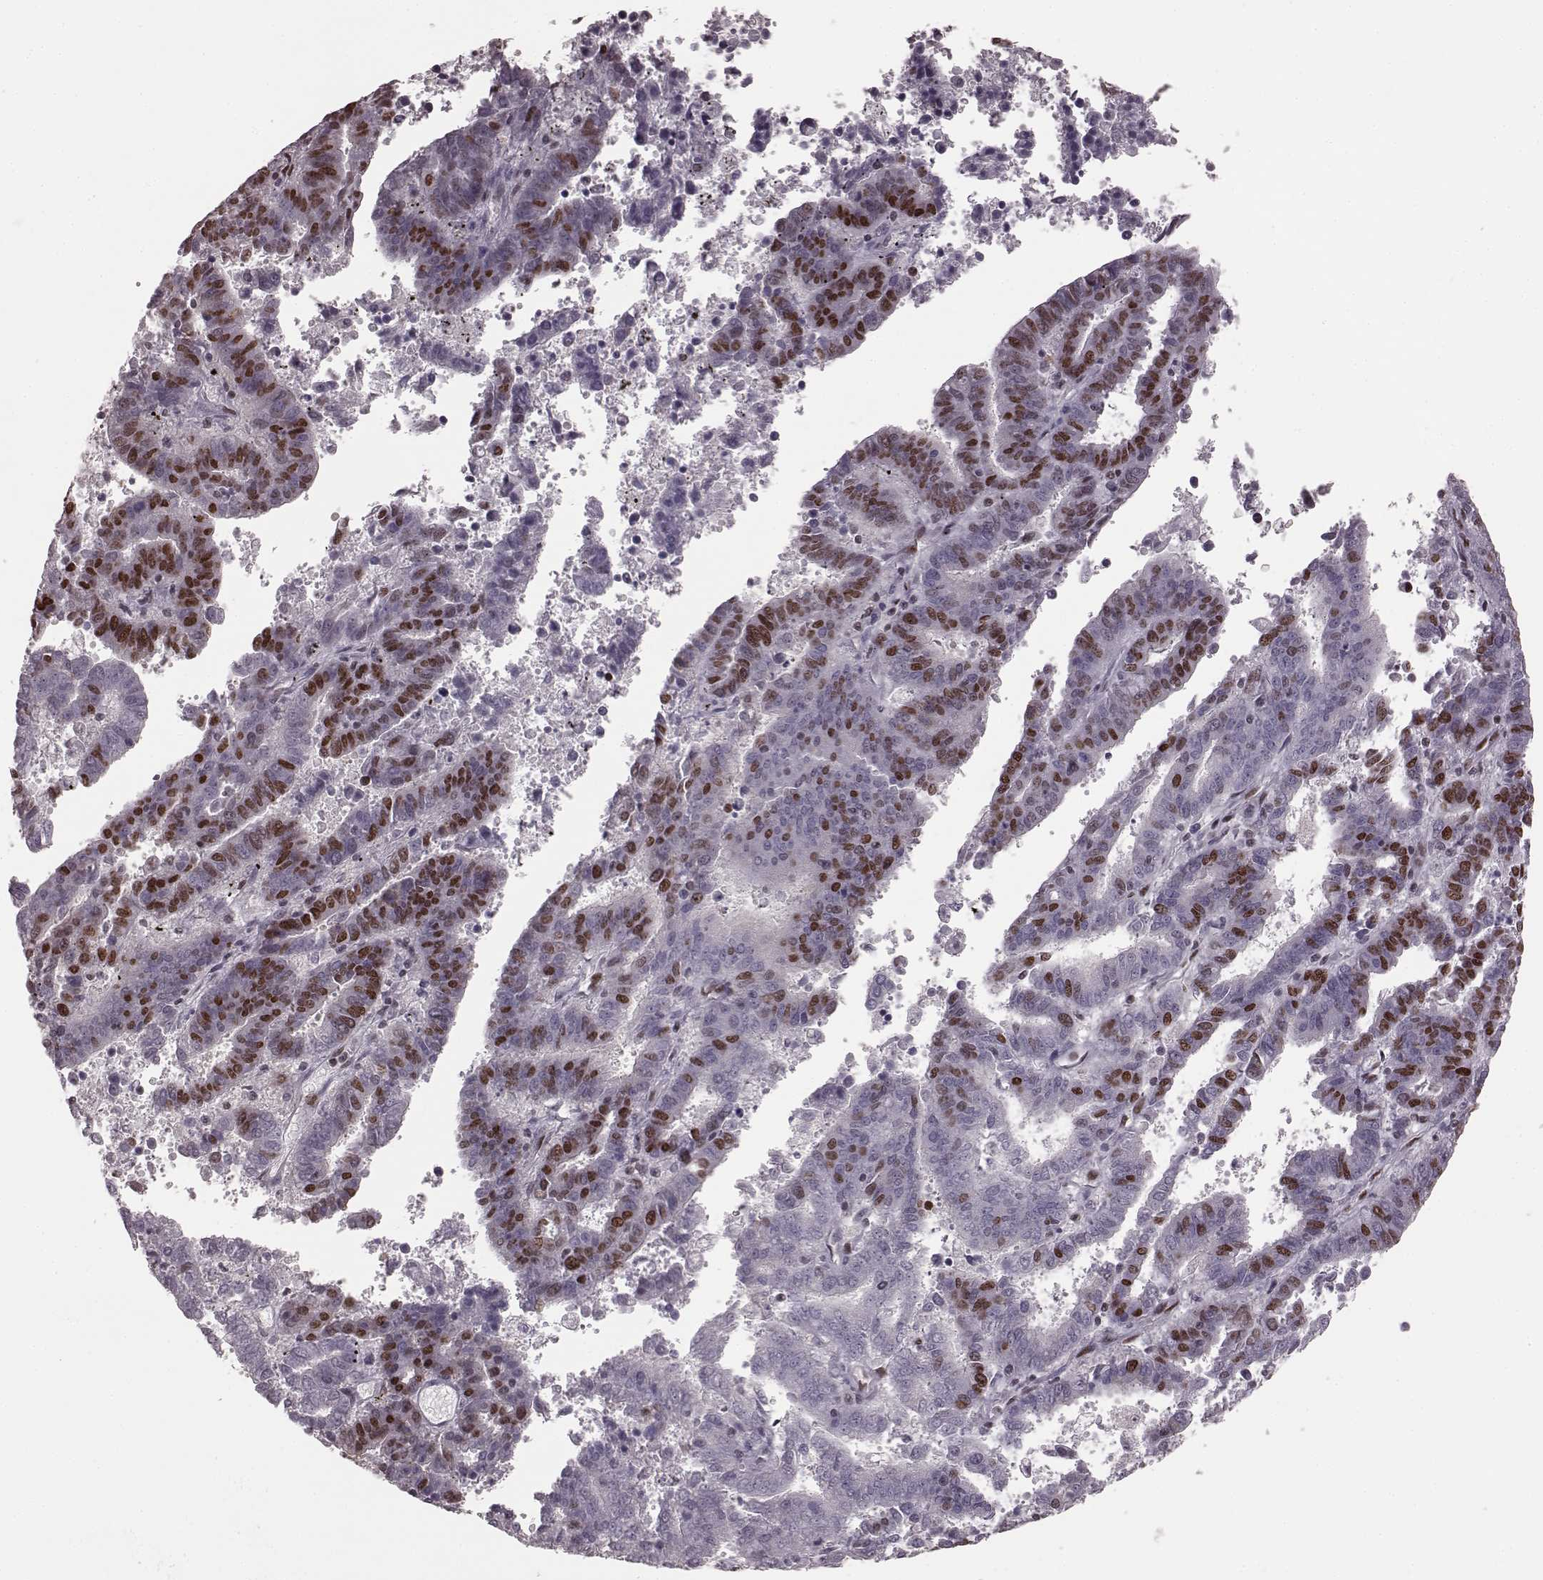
{"staining": {"intensity": "moderate", "quantity": "25%-75%", "location": "nuclear"}, "tissue": "endometrial cancer", "cell_type": "Tumor cells", "image_type": "cancer", "snomed": [{"axis": "morphology", "description": "Adenocarcinoma, NOS"}, {"axis": "topography", "description": "Uterus"}], "caption": "Tumor cells demonstrate medium levels of moderate nuclear staining in about 25%-75% of cells in human endometrial cancer.", "gene": "NR2C1", "patient": {"sex": "female", "age": 83}}